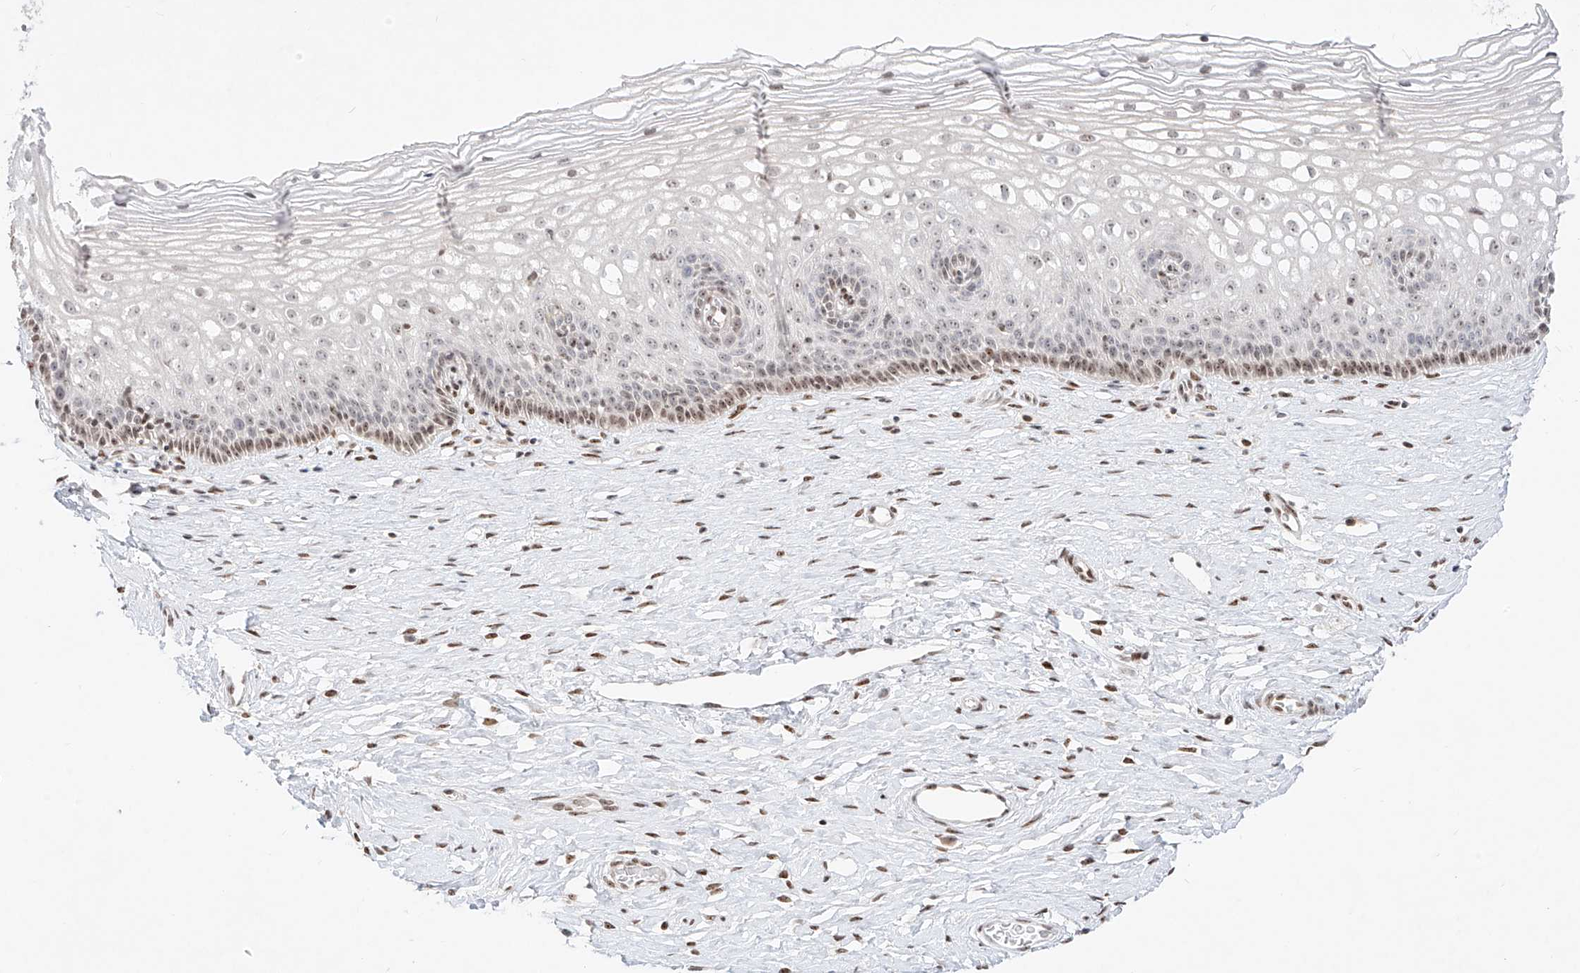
{"staining": {"intensity": "moderate", "quantity": ">75%", "location": "cytoplasmic/membranous"}, "tissue": "cervix", "cell_type": "Glandular cells", "image_type": "normal", "snomed": [{"axis": "morphology", "description": "Normal tissue, NOS"}, {"axis": "topography", "description": "Cervix"}], "caption": "Immunohistochemical staining of normal cervix shows >75% levels of moderate cytoplasmic/membranous protein expression in about >75% of glandular cells.", "gene": "ZNF512", "patient": {"sex": "female", "age": 33}}